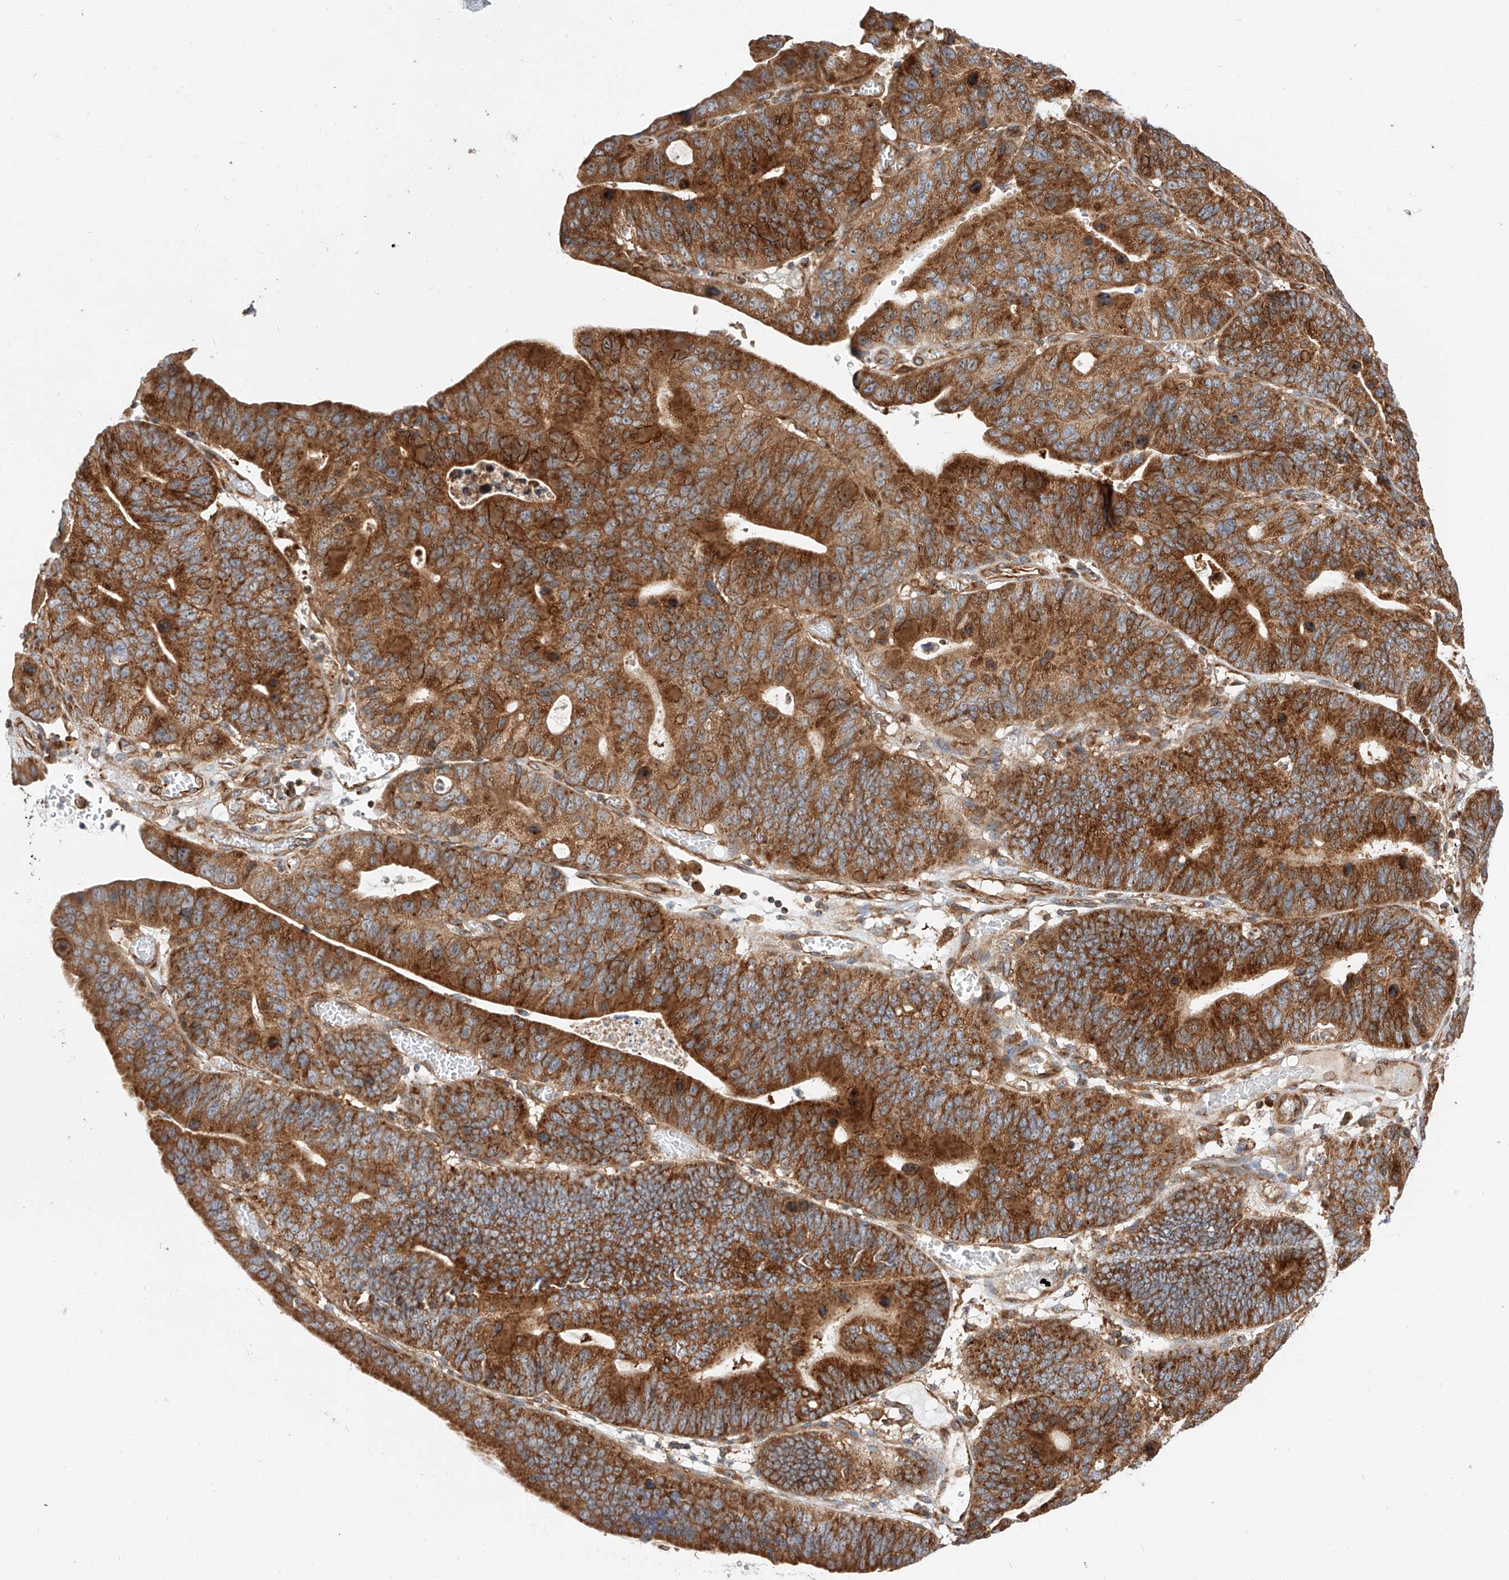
{"staining": {"intensity": "strong", "quantity": ">75%", "location": "cytoplasmic/membranous"}, "tissue": "stomach cancer", "cell_type": "Tumor cells", "image_type": "cancer", "snomed": [{"axis": "morphology", "description": "Adenocarcinoma, NOS"}, {"axis": "topography", "description": "Stomach"}], "caption": "High-power microscopy captured an IHC histopathology image of stomach cancer, revealing strong cytoplasmic/membranous positivity in approximately >75% of tumor cells.", "gene": "ISCA2", "patient": {"sex": "male", "age": 59}}